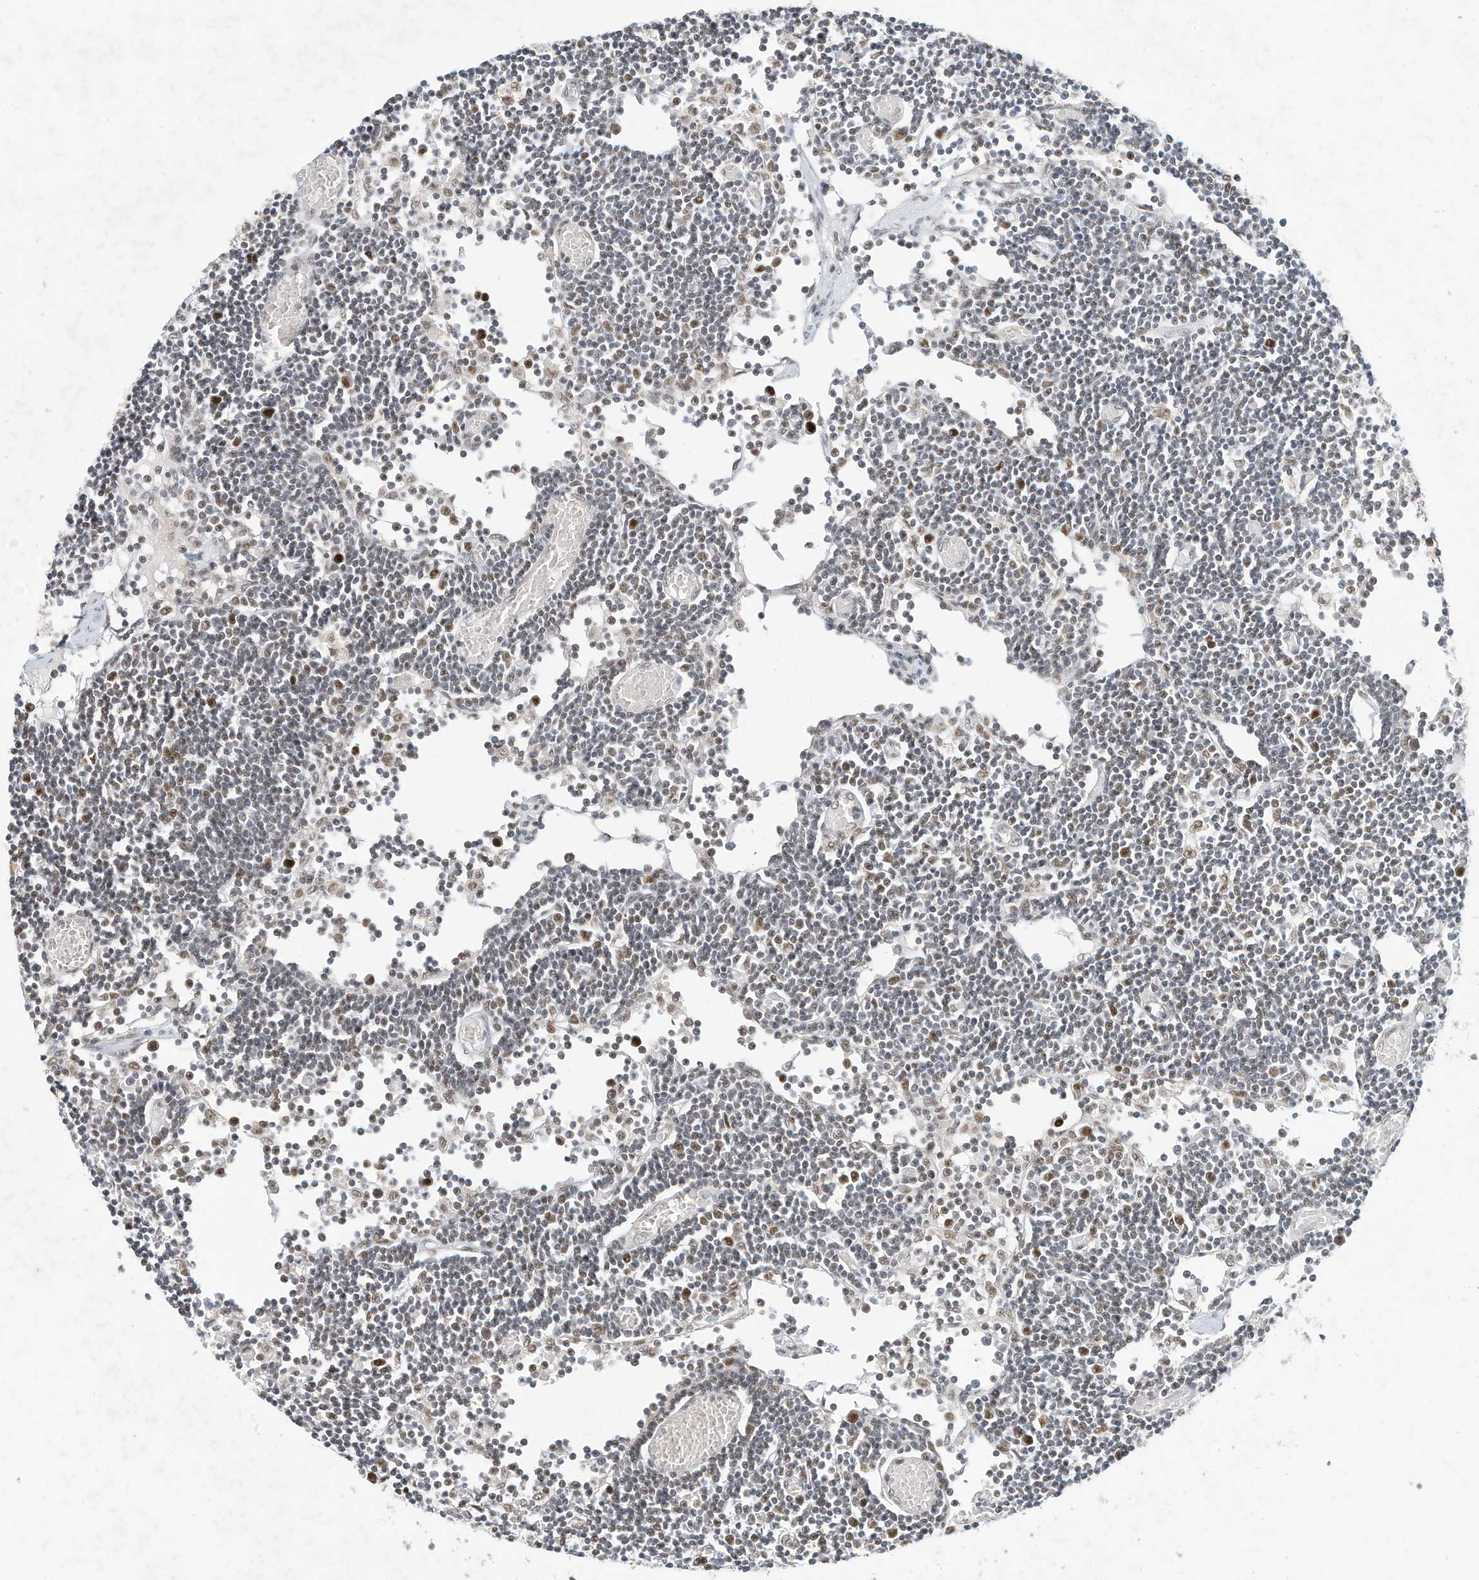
{"staining": {"intensity": "moderate", "quantity": "25%-75%", "location": "nuclear"}, "tissue": "lymph node", "cell_type": "Germinal center cells", "image_type": "normal", "snomed": [{"axis": "morphology", "description": "Normal tissue, NOS"}, {"axis": "topography", "description": "Lymph node"}], "caption": "An immunohistochemistry (IHC) image of benign tissue is shown. Protein staining in brown shows moderate nuclear positivity in lymph node within germinal center cells.", "gene": "OGT", "patient": {"sex": "female", "age": 11}}